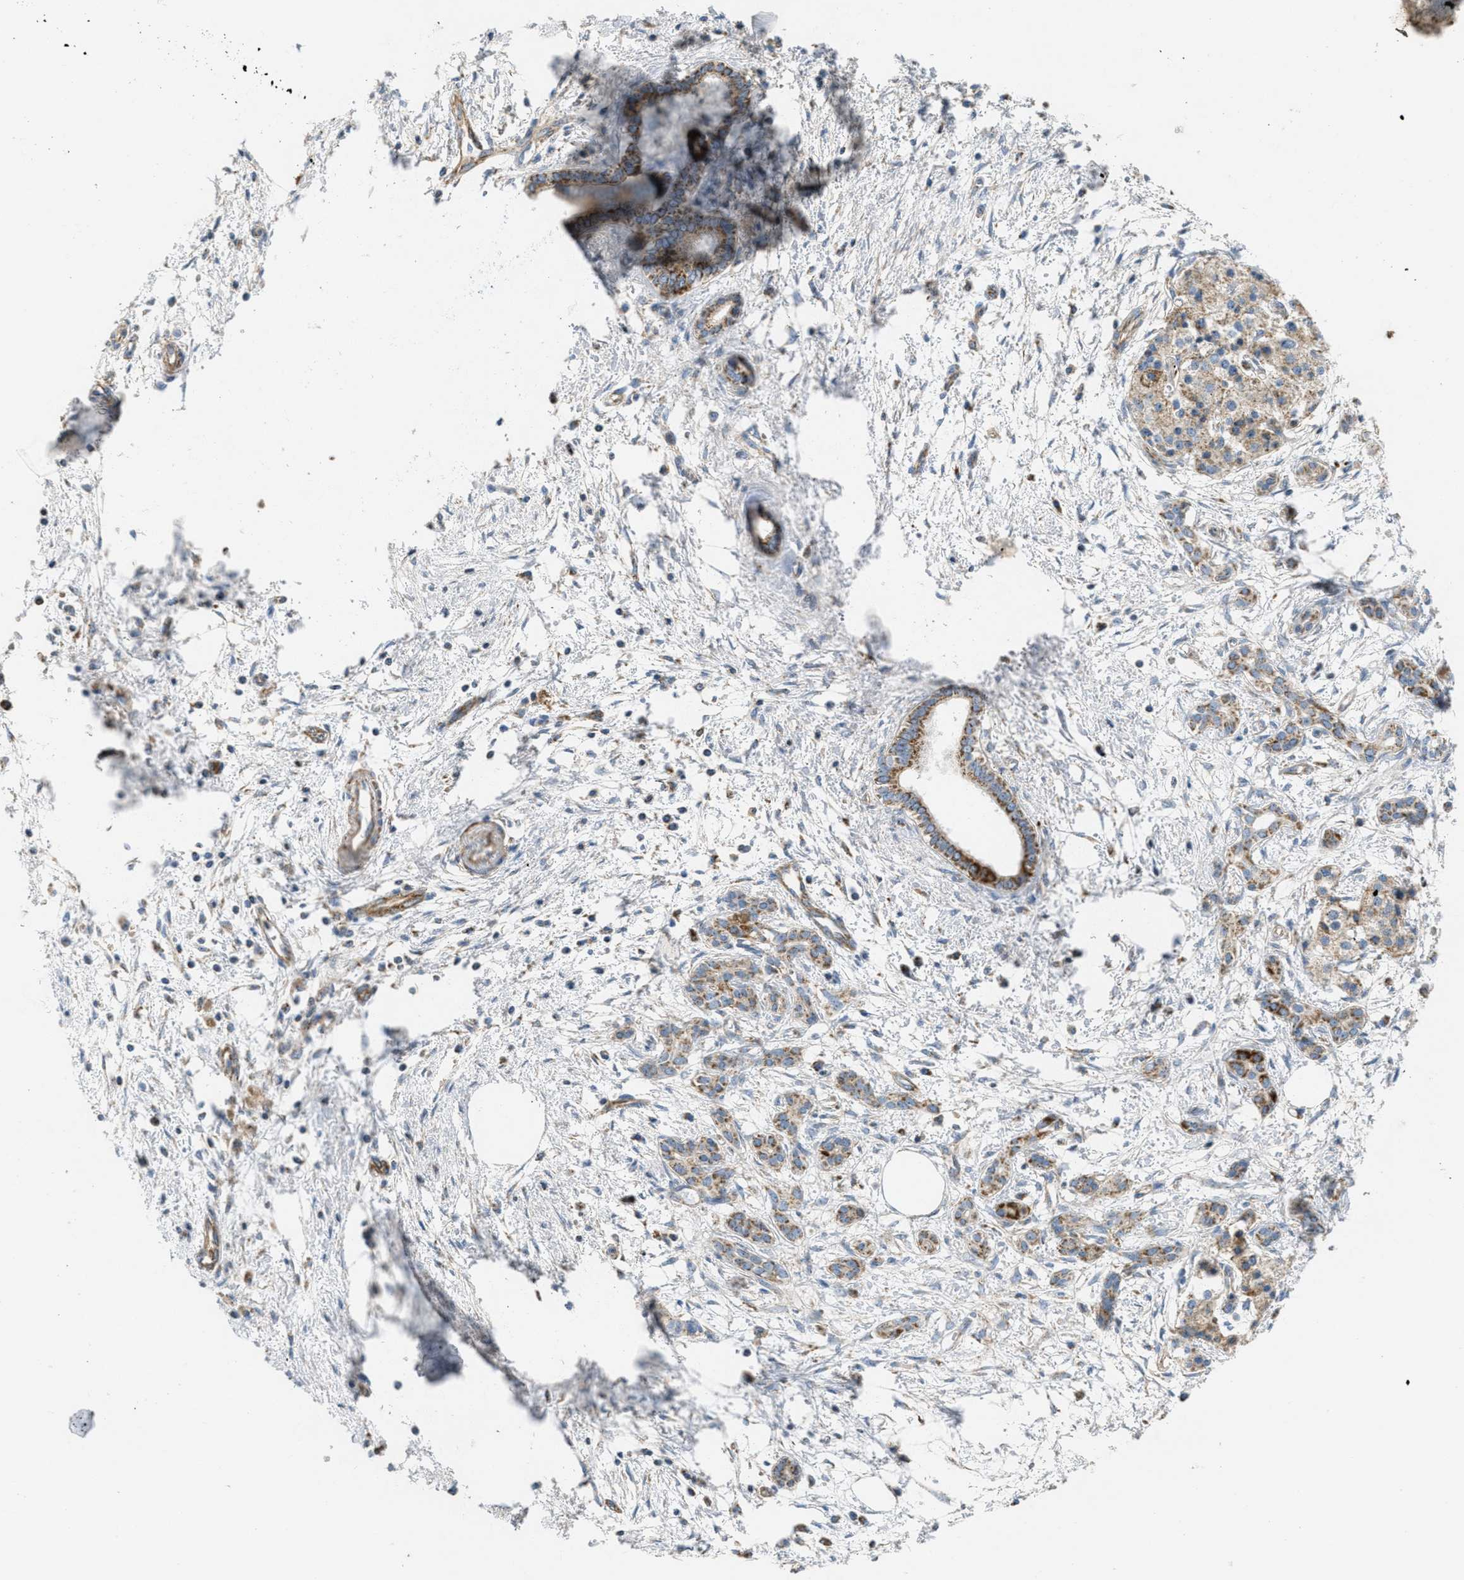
{"staining": {"intensity": "moderate", "quantity": ">75%", "location": "cytoplasmic/membranous"}, "tissue": "pancreatic cancer", "cell_type": "Tumor cells", "image_type": "cancer", "snomed": [{"axis": "morphology", "description": "Adenocarcinoma, NOS"}, {"axis": "topography", "description": "Pancreas"}], "caption": "A histopathology image showing moderate cytoplasmic/membranous positivity in approximately >75% of tumor cells in pancreatic adenocarcinoma, as visualized by brown immunohistochemical staining.", "gene": "BTN3A1", "patient": {"sex": "female", "age": 70}}